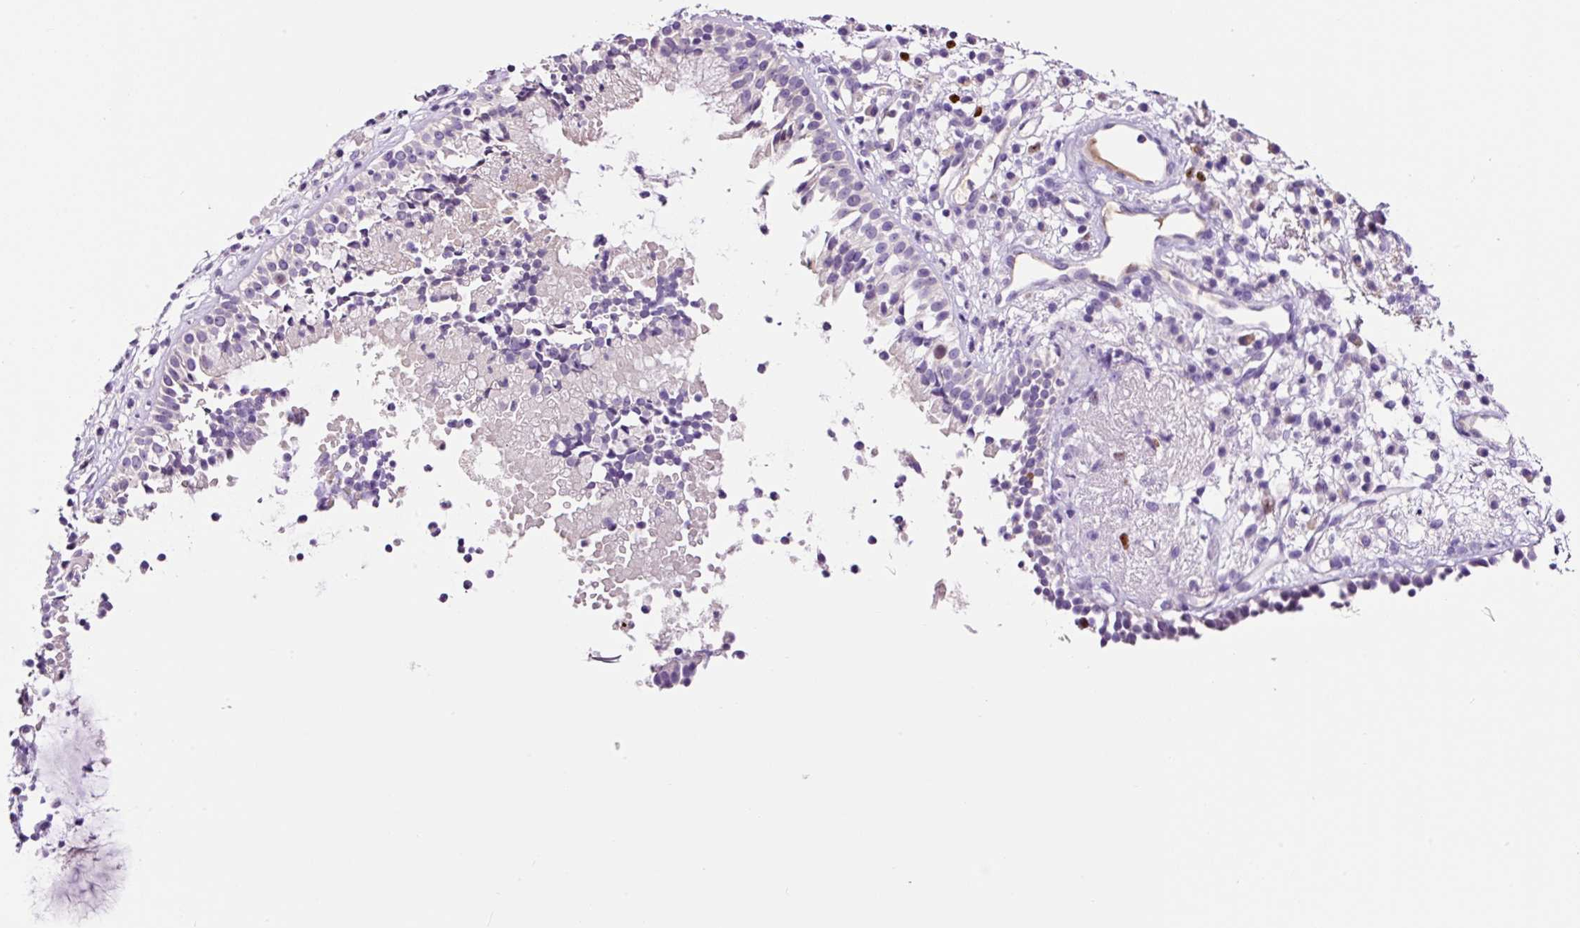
{"staining": {"intensity": "moderate", "quantity": "<25%", "location": "nuclear"}, "tissue": "nasopharynx", "cell_type": "Respiratory epithelial cells", "image_type": "normal", "snomed": [{"axis": "morphology", "description": "Normal tissue, NOS"}, {"axis": "topography", "description": "Nasopharynx"}], "caption": "Normal nasopharynx was stained to show a protein in brown. There is low levels of moderate nuclear staining in approximately <25% of respiratory epithelial cells.", "gene": "DPPA4", "patient": {"sex": "male", "age": 21}}